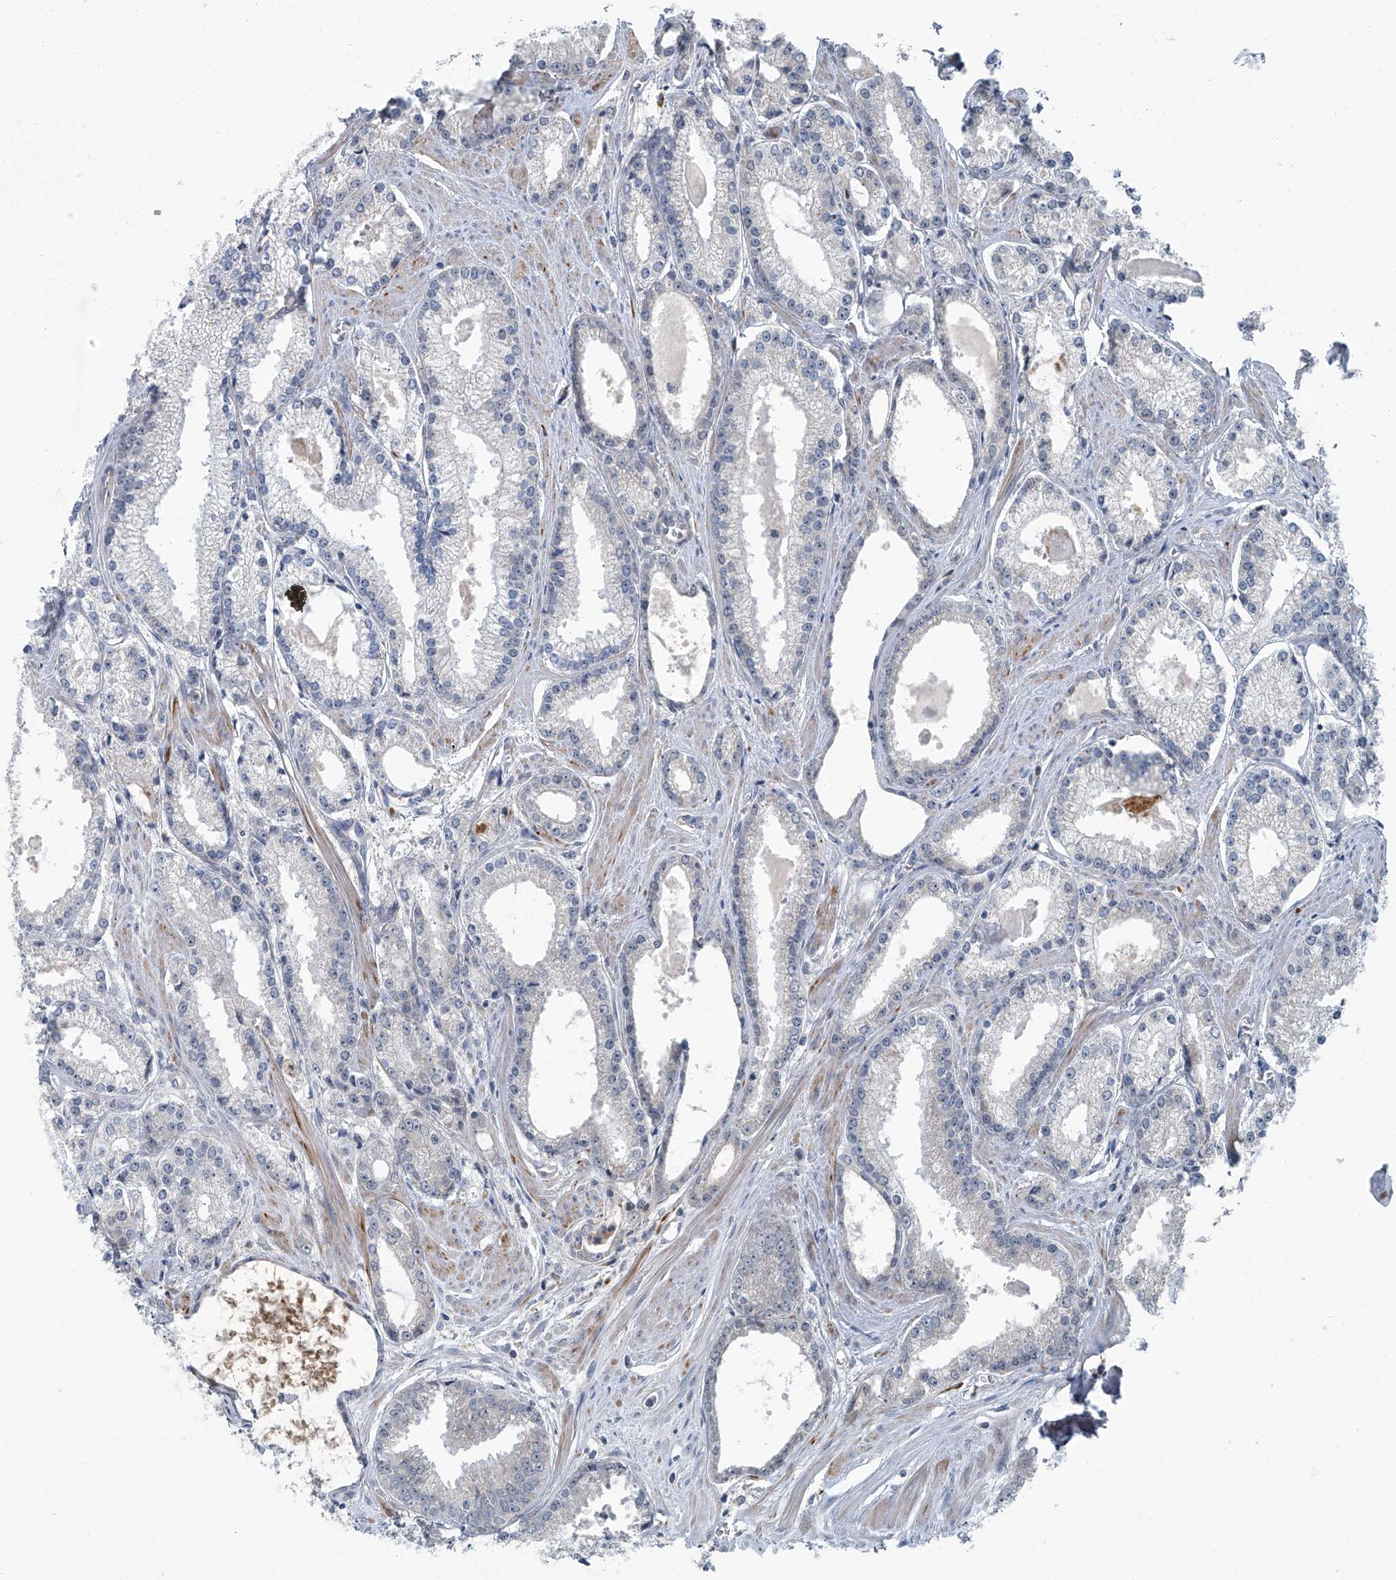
{"staining": {"intensity": "negative", "quantity": "none", "location": "none"}, "tissue": "prostate cancer", "cell_type": "Tumor cells", "image_type": "cancer", "snomed": [{"axis": "morphology", "description": "Adenocarcinoma, Low grade"}, {"axis": "topography", "description": "Prostate"}], "caption": "IHC of human prostate cancer (low-grade adenocarcinoma) reveals no expression in tumor cells.", "gene": "AKNAD1", "patient": {"sex": "male", "age": 54}}